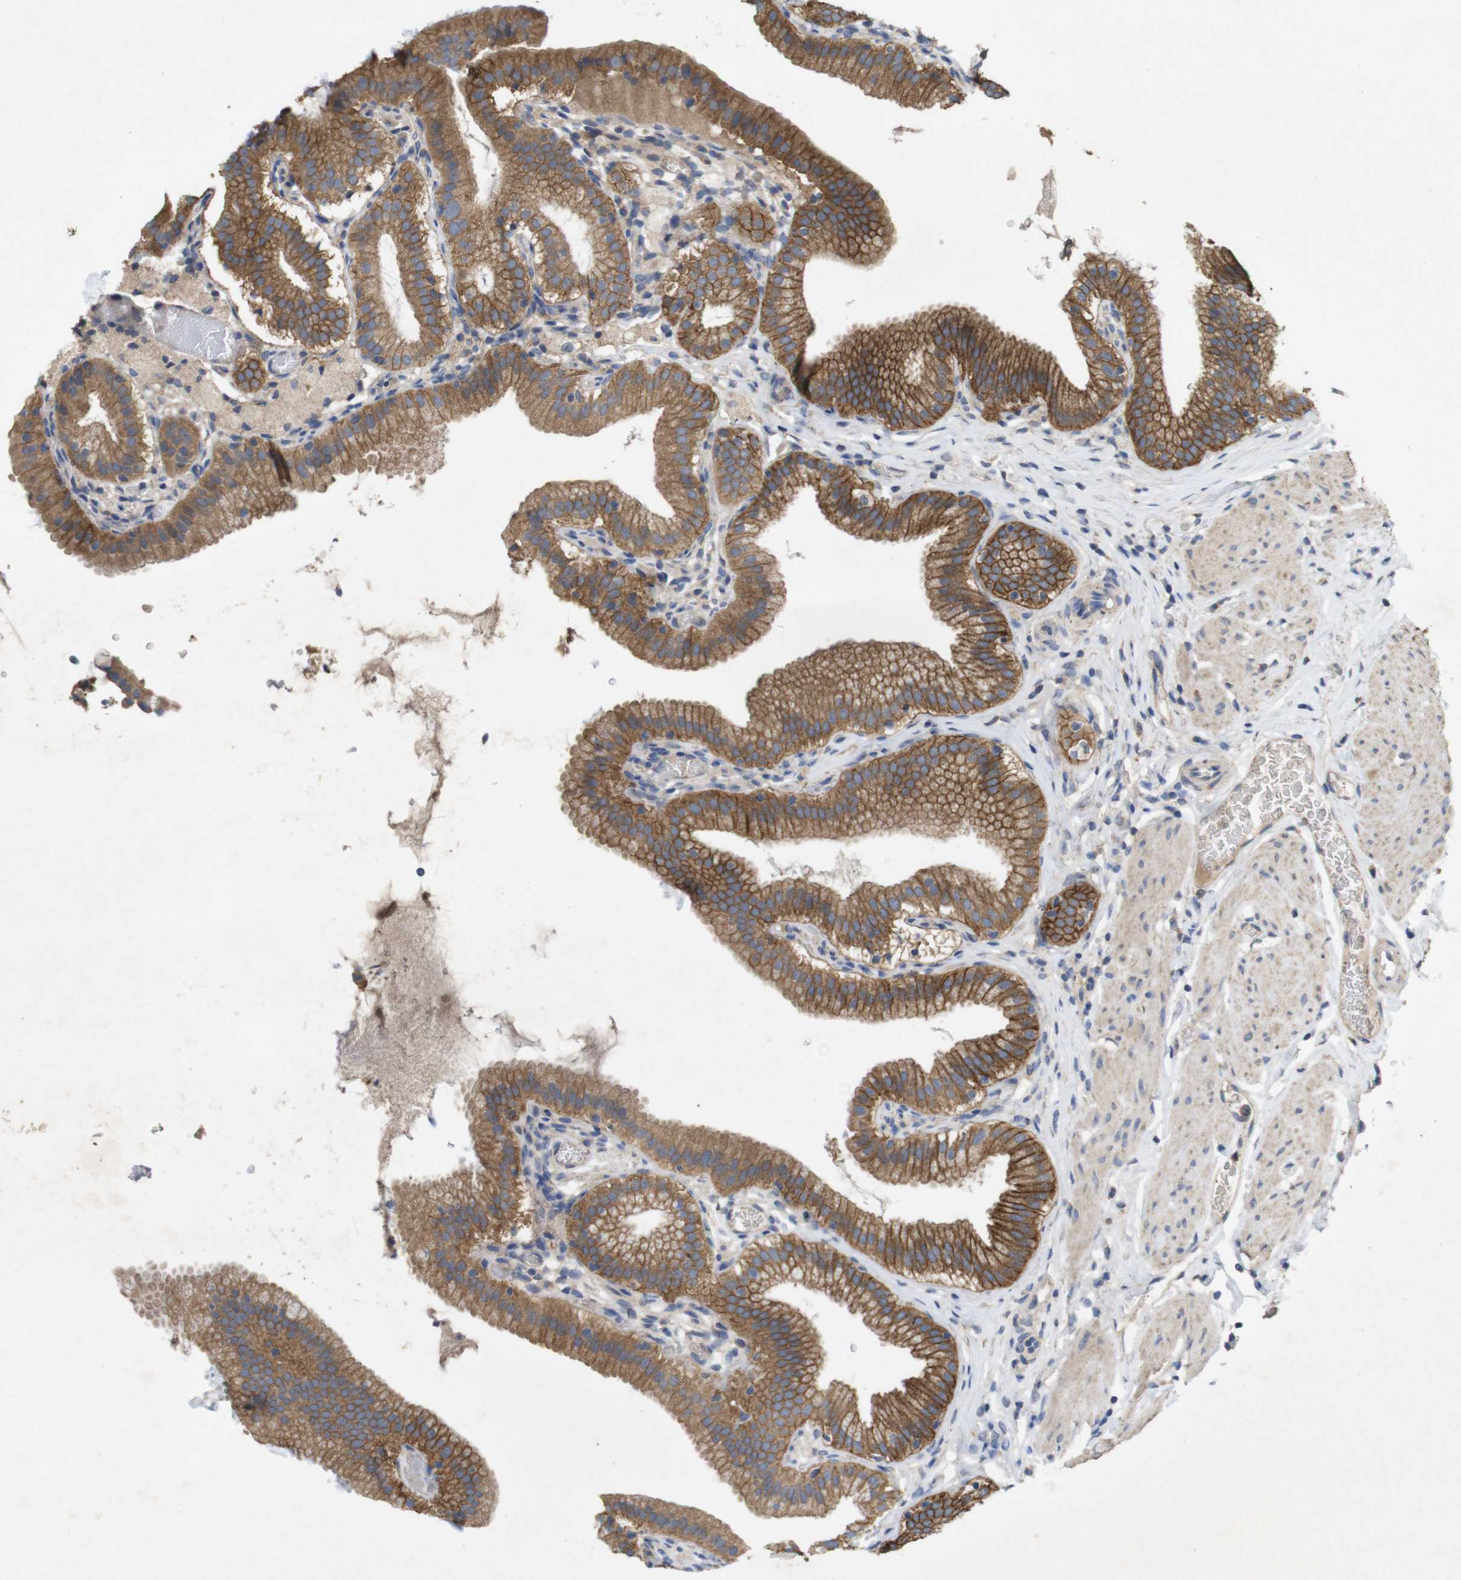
{"staining": {"intensity": "moderate", "quantity": ">75%", "location": "cytoplasmic/membranous"}, "tissue": "gallbladder", "cell_type": "Glandular cells", "image_type": "normal", "snomed": [{"axis": "morphology", "description": "Normal tissue, NOS"}, {"axis": "topography", "description": "Gallbladder"}], "caption": "The immunohistochemical stain shows moderate cytoplasmic/membranous positivity in glandular cells of unremarkable gallbladder. (DAB = brown stain, brightfield microscopy at high magnification).", "gene": "KCNS3", "patient": {"sex": "male", "age": 54}}